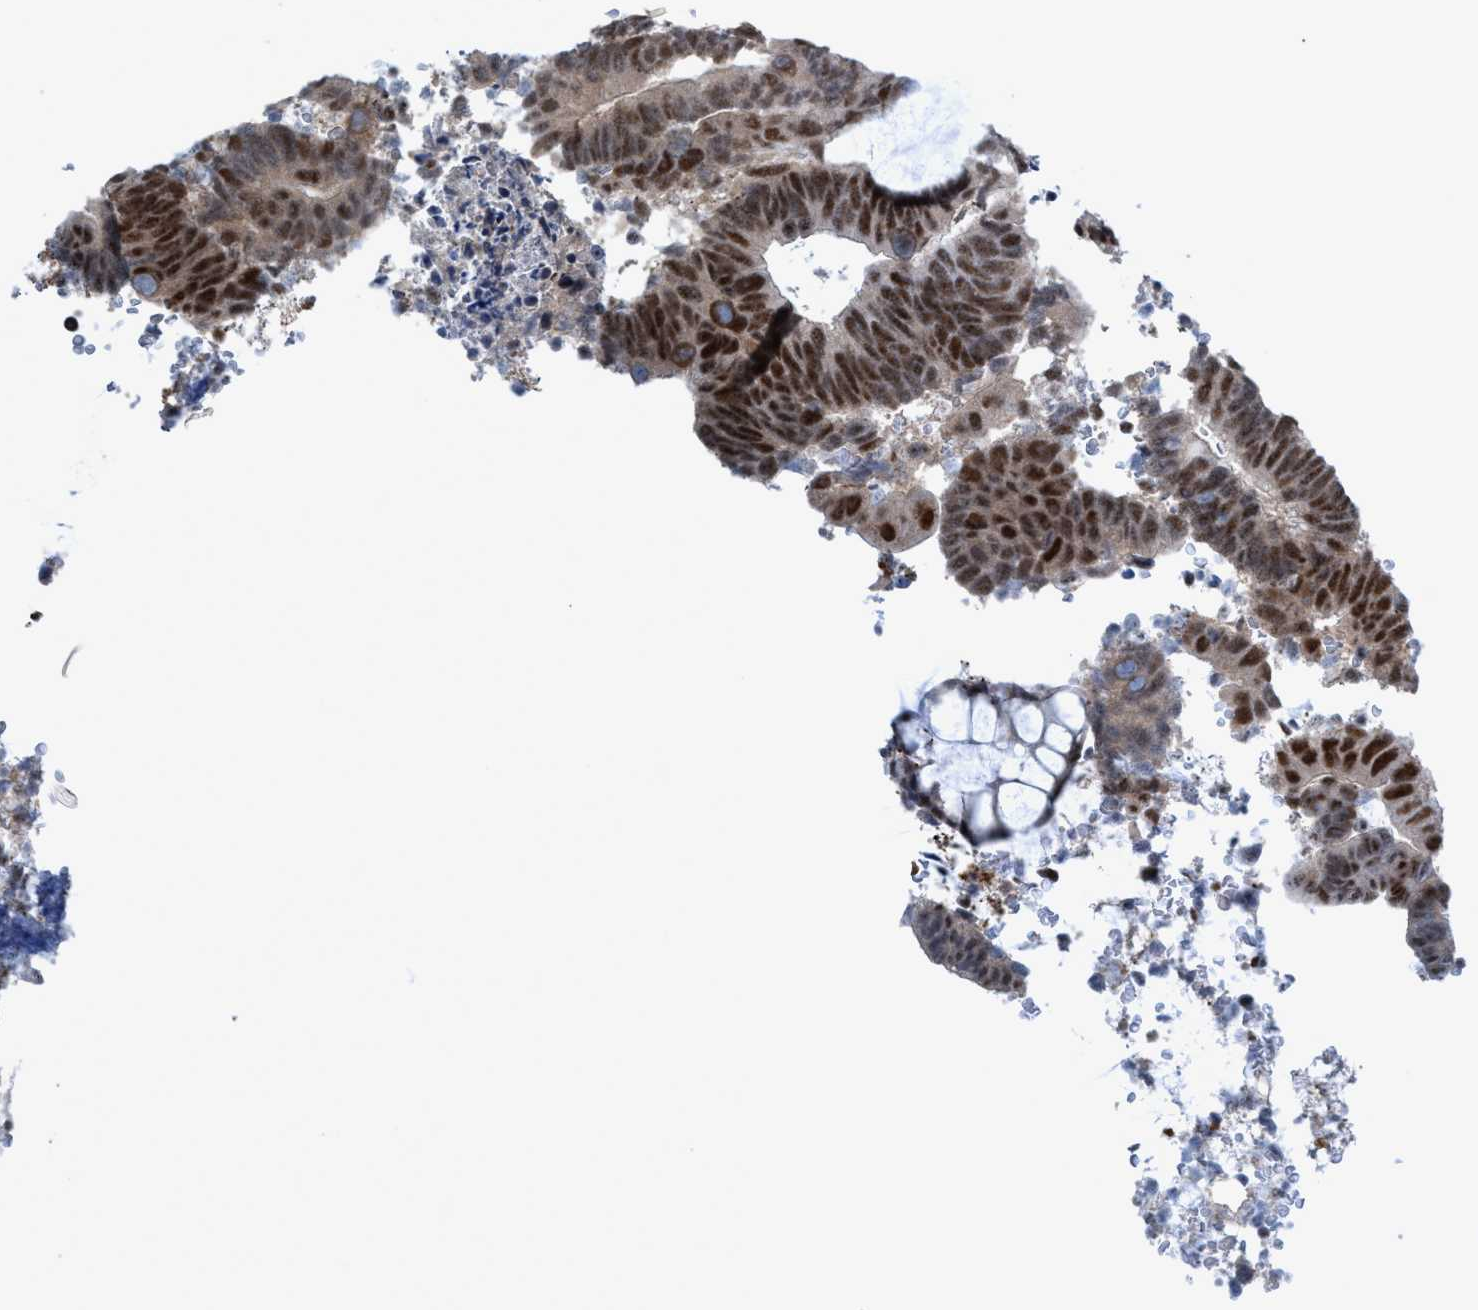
{"staining": {"intensity": "moderate", "quantity": ">75%", "location": "nuclear"}, "tissue": "colorectal cancer", "cell_type": "Tumor cells", "image_type": "cancer", "snomed": [{"axis": "morphology", "description": "Adenocarcinoma, NOS"}, {"axis": "topography", "description": "Colon"}], "caption": "A brown stain labels moderate nuclear expression of a protein in human colorectal cancer (adenocarcinoma) tumor cells. The staining was performed using DAB (3,3'-diaminobenzidine), with brown indicating positive protein expression. Nuclei are stained blue with hematoxylin.", "gene": "CWC27", "patient": {"sex": "male", "age": 56}}